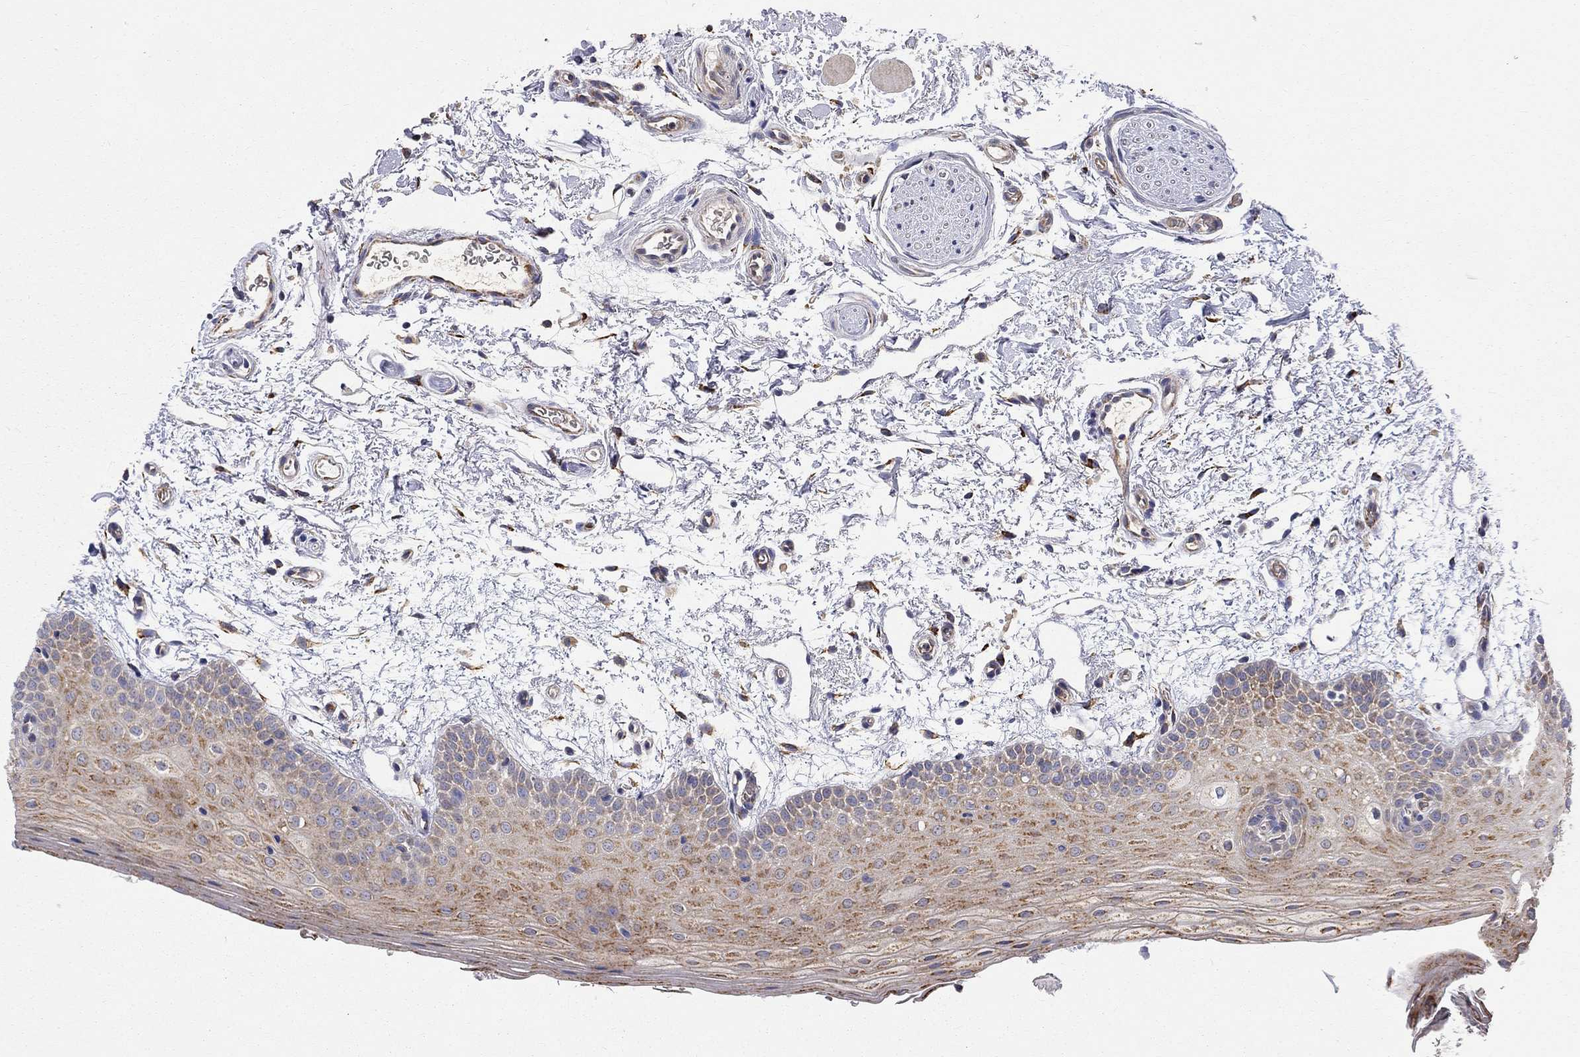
{"staining": {"intensity": "strong", "quantity": "25%-75%", "location": "cytoplasmic/membranous"}, "tissue": "oral mucosa", "cell_type": "Squamous epithelial cells", "image_type": "normal", "snomed": [{"axis": "morphology", "description": "Normal tissue, NOS"}, {"axis": "topography", "description": "Oral tissue"}, {"axis": "topography", "description": "Tounge, NOS"}], "caption": "Oral mucosa stained for a protein (brown) reveals strong cytoplasmic/membranous positive staining in about 25%-75% of squamous epithelial cells.", "gene": "CASTOR1", "patient": {"sex": "female", "age": 86}}